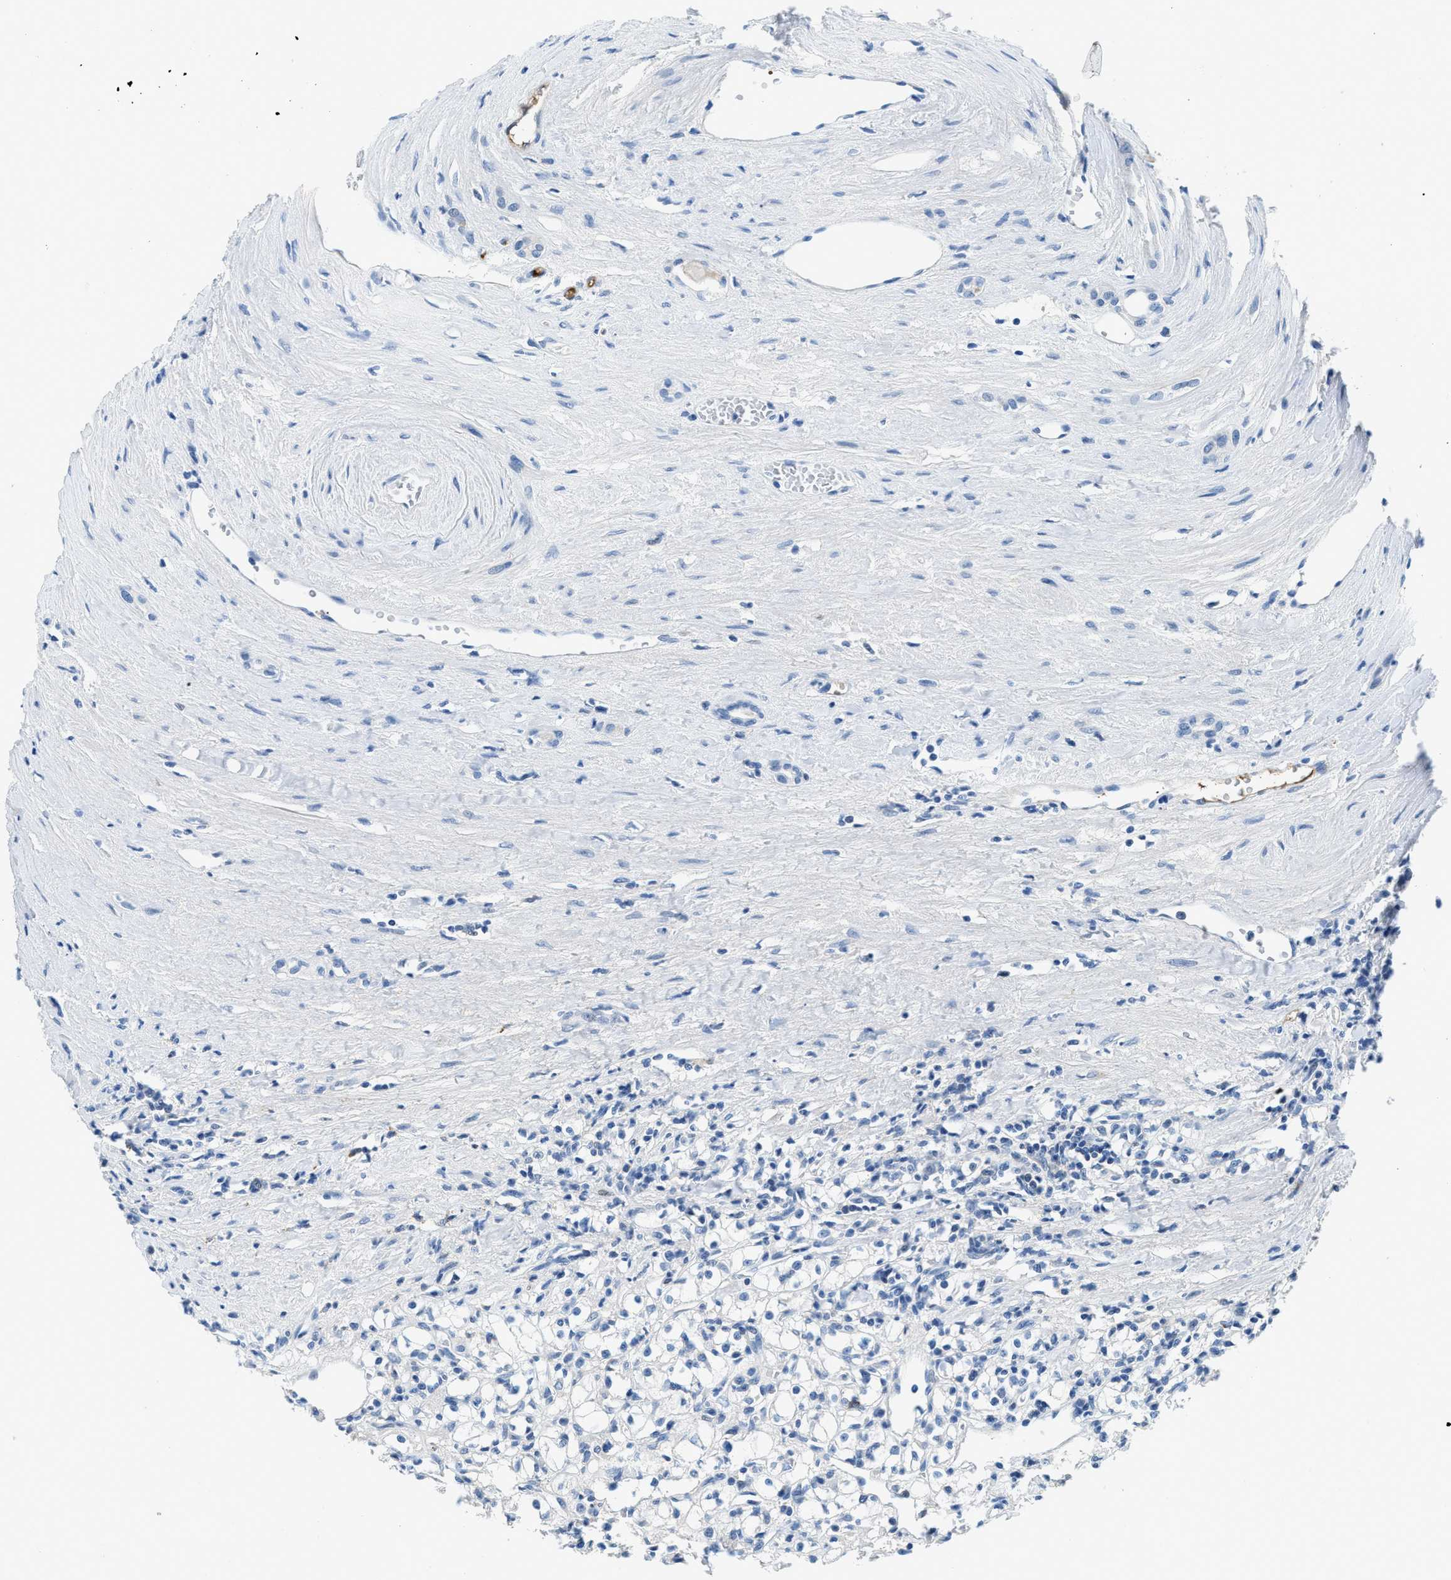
{"staining": {"intensity": "negative", "quantity": "none", "location": "none"}, "tissue": "renal cancer", "cell_type": "Tumor cells", "image_type": "cancer", "snomed": [{"axis": "morphology", "description": "Adenocarcinoma, NOS"}, {"axis": "topography", "description": "Kidney"}], "caption": "Human renal adenocarcinoma stained for a protein using IHC displays no expression in tumor cells.", "gene": "MBL2", "patient": {"sex": "male", "age": 56}}